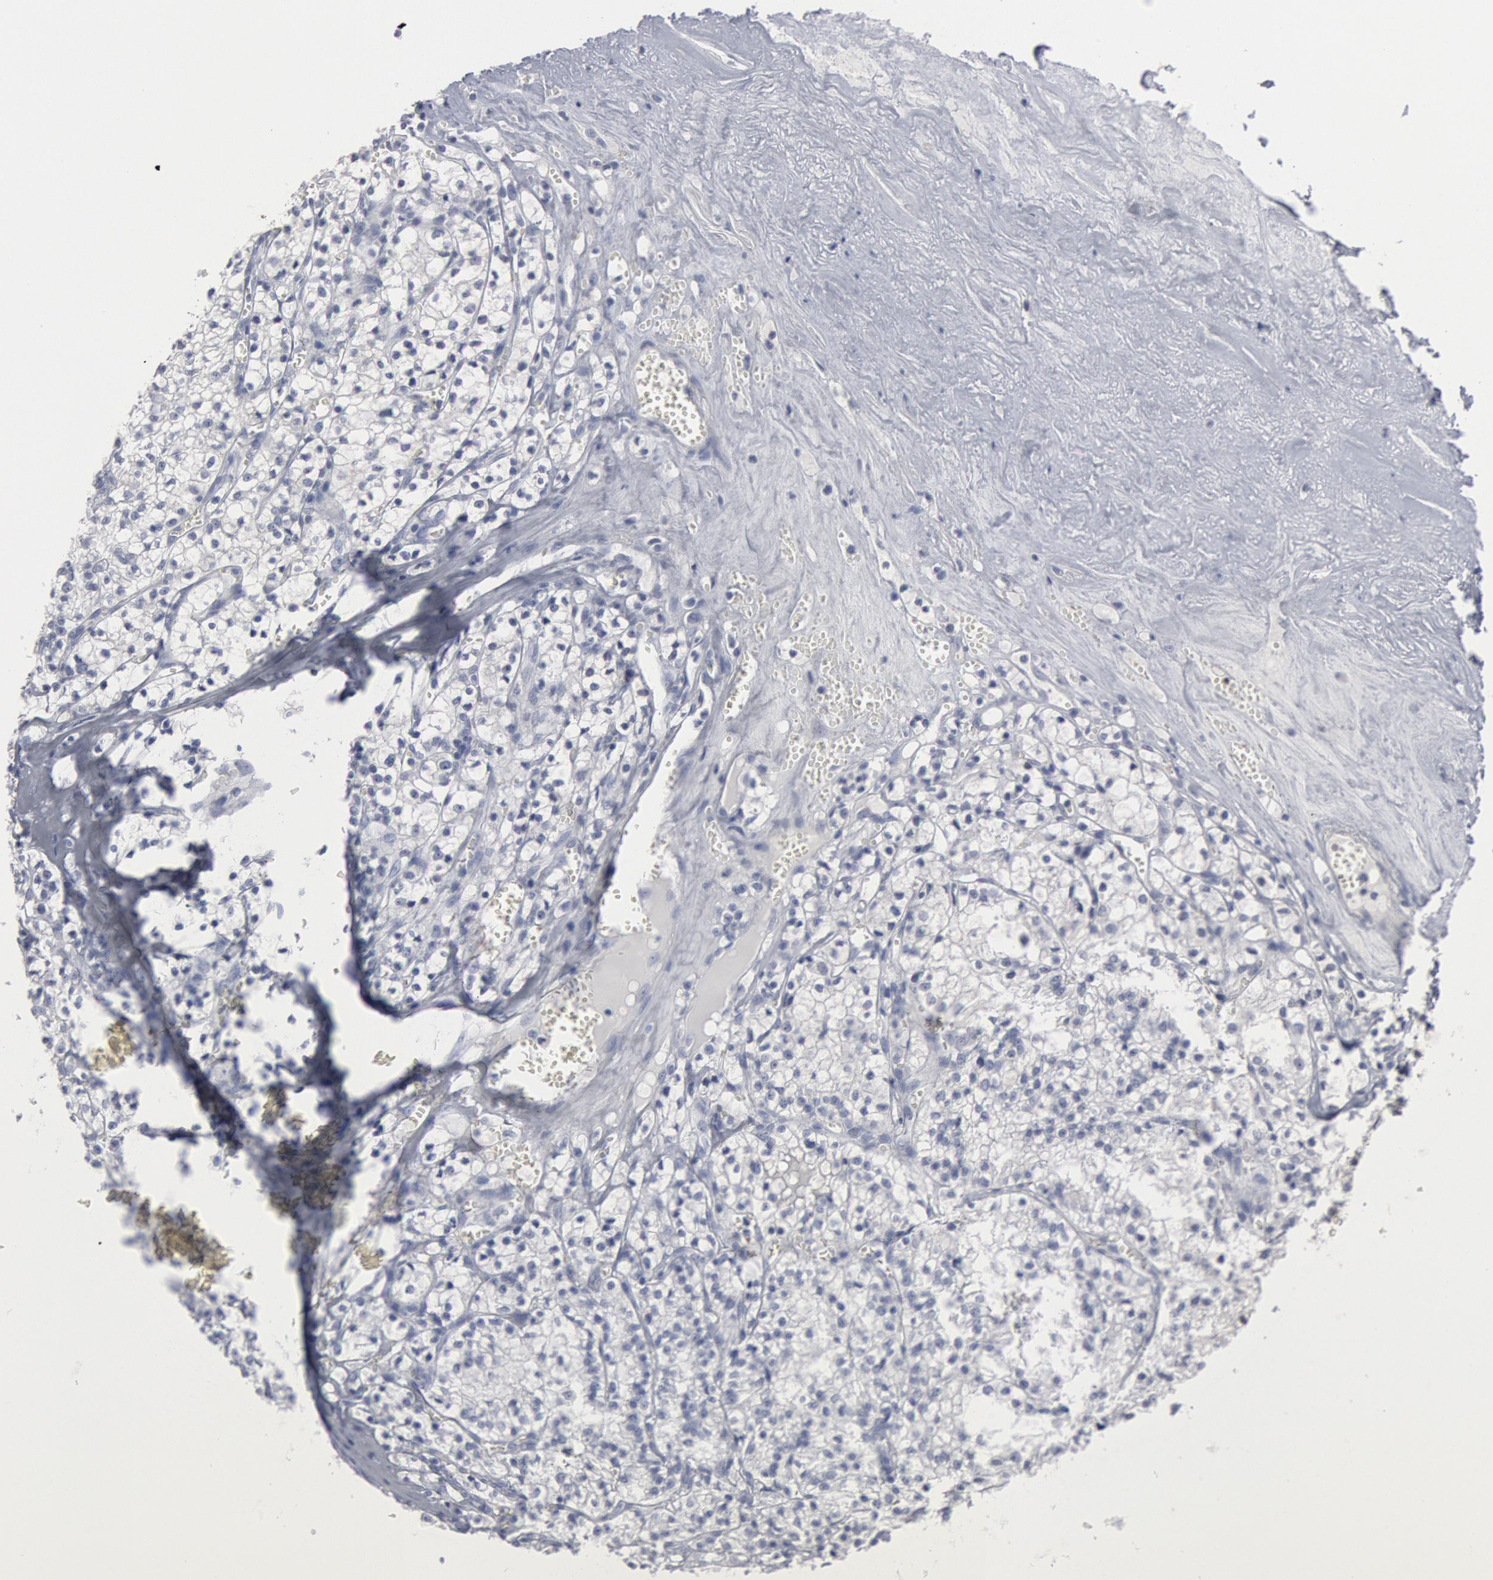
{"staining": {"intensity": "negative", "quantity": "none", "location": "none"}, "tissue": "renal cancer", "cell_type": "Tumor cells", "image_type": "cancer", "snomed": [{"axis": "morphology", "description": "Adenocarcinoma, NOS"}, {"axis": "topography", "description": "Kidney"}], "caption": "DAB (3,3'-diaminobenzidine) immunohistochemical staining of human renal adenocarcinoma reveals no significant staining in tumor cells.", "gene": "DMC1", "patient": {"sex": "male", "age": 61}}